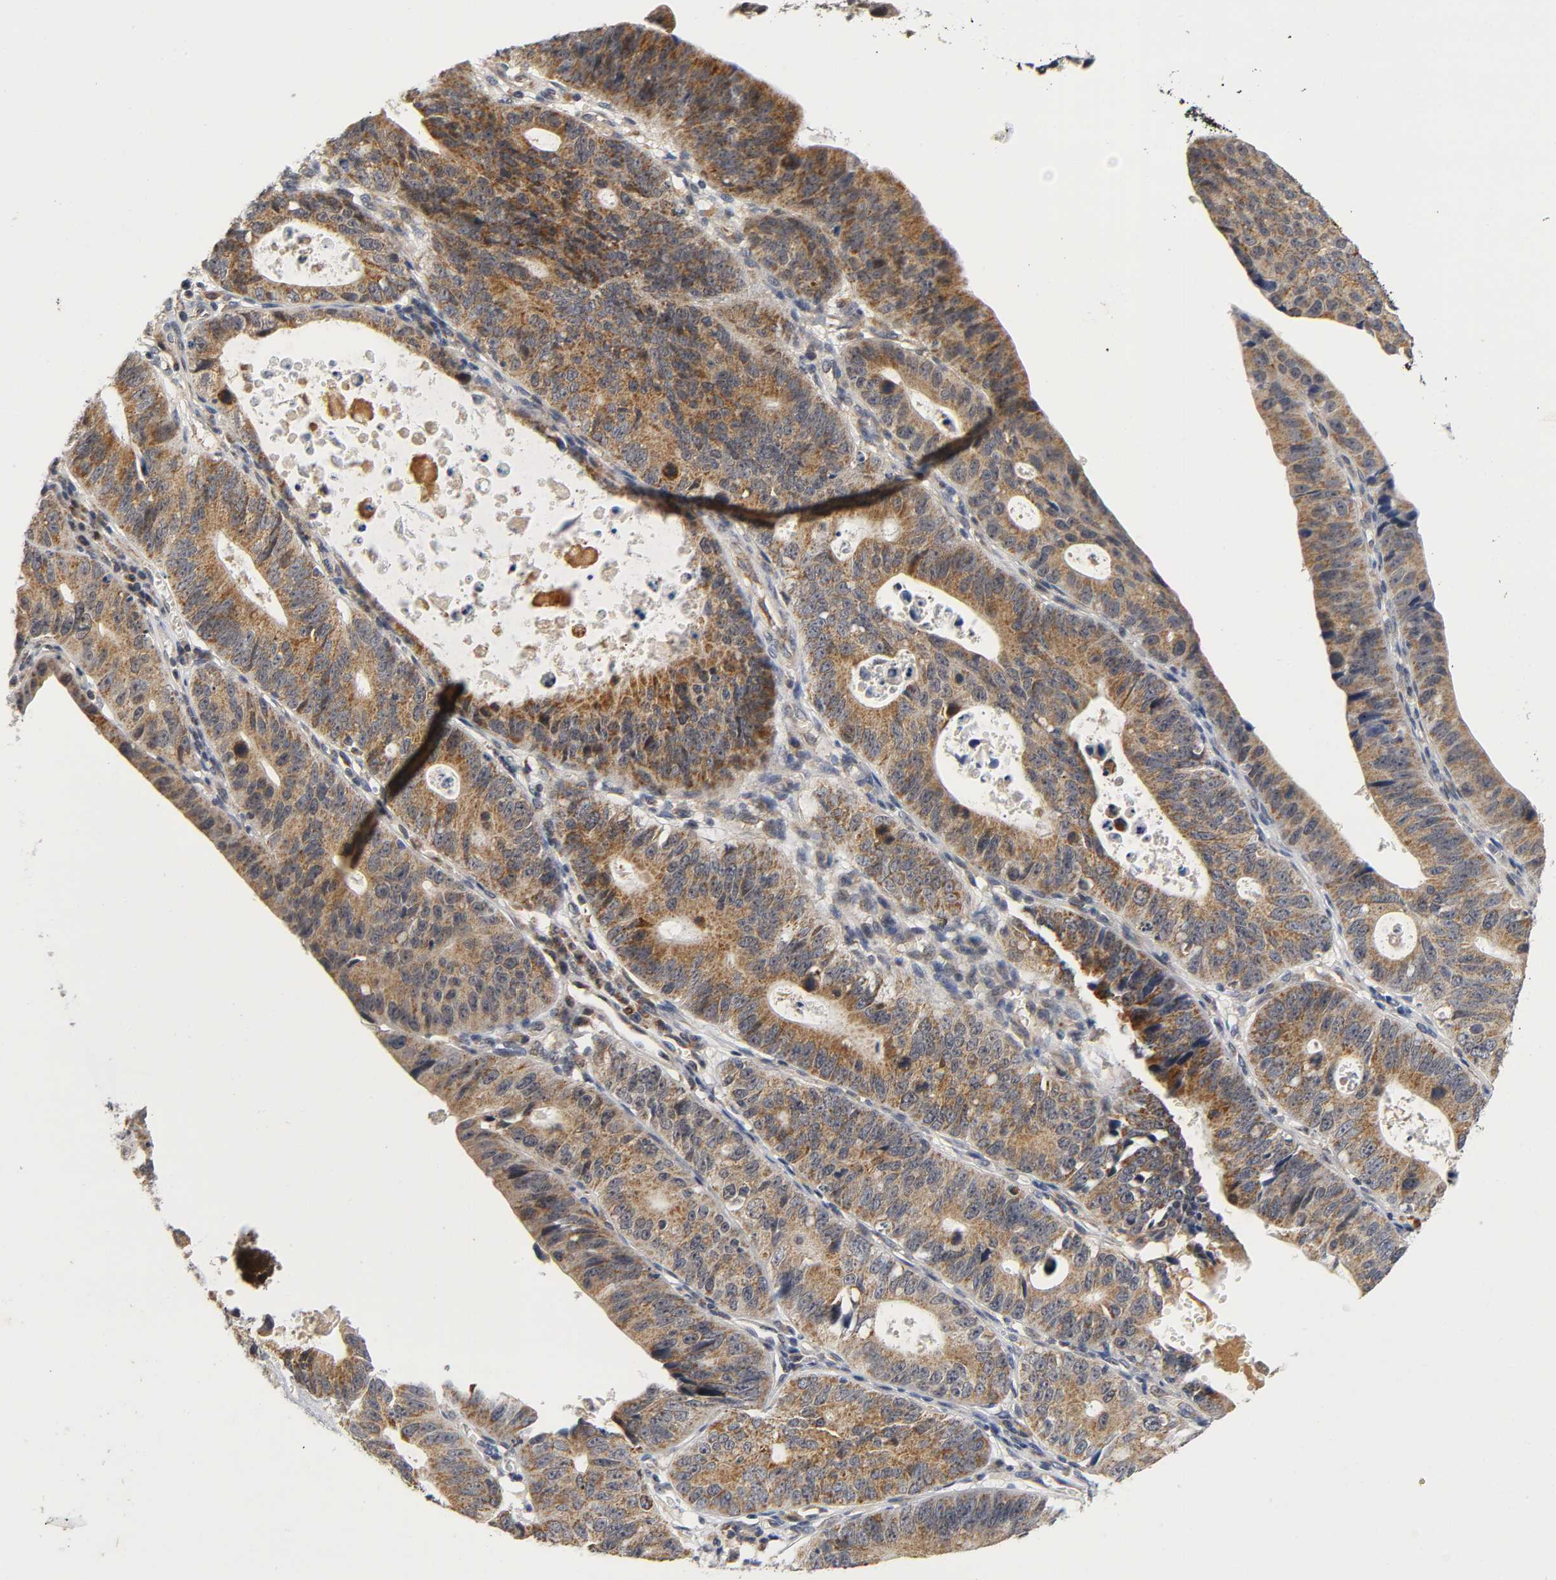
{"staining": {"intensity": "moderate", "quantity": ">75%", "location": "cytoplasmic/membranous"}, "tissue": "stomach cancer", "cell_type": "Tumor cells", "image_type": "cancer", "snomed": [{"axis": "morphology", "description": "Adenocarcinoma, NOS"}, {"axis": "topography", "description": "Stomach"}], "caption": "Stomach cancer (adenocarcinoma) was stained to show a protein in brown. There is medium levels of moderate cytoplasmic/membranous expression in about >75% of tumor cells.", "gene": "NRP1", "patient": {"sex": "male", "age": 59}}